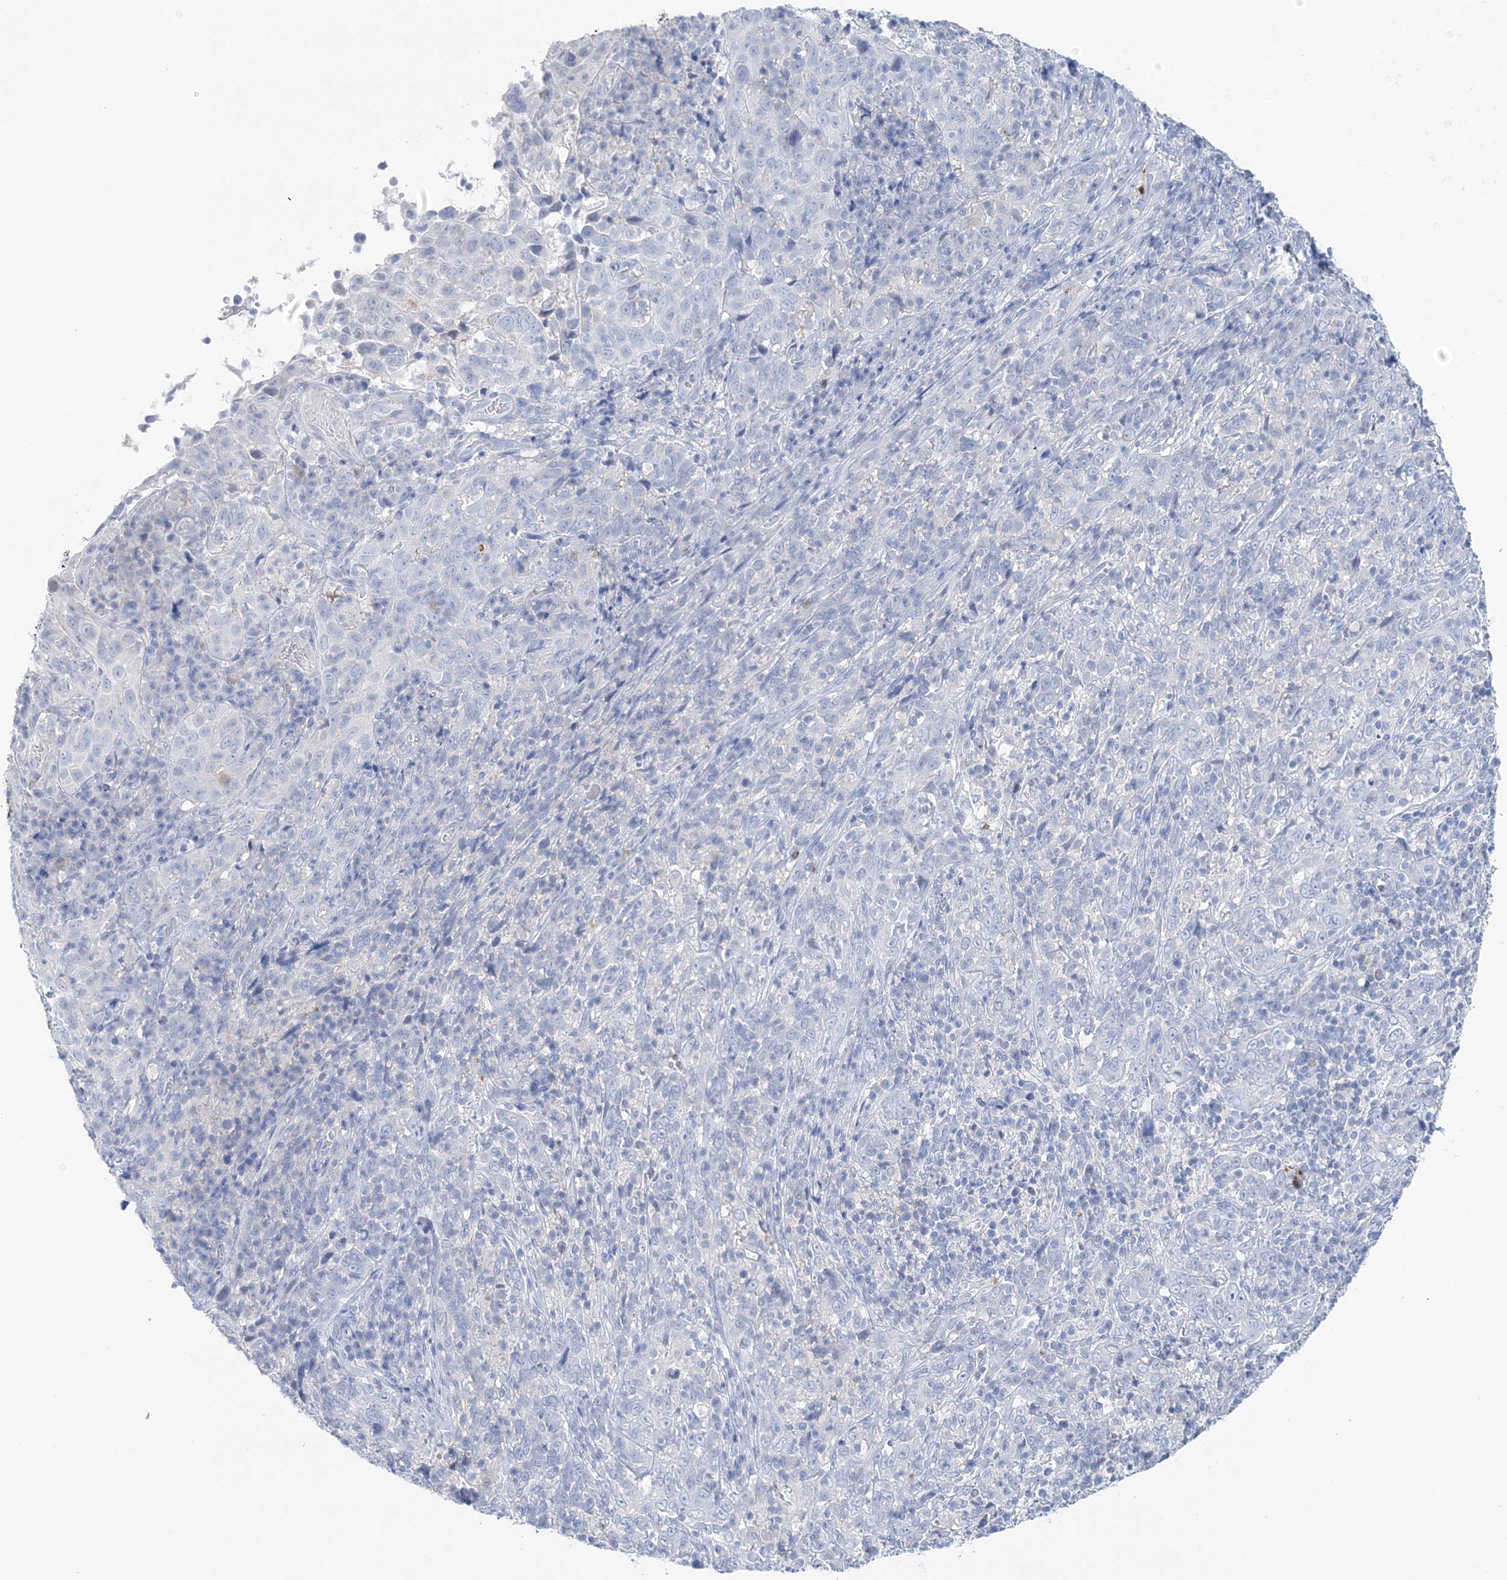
{"staining": {"intensity": "negative", "quantity": "none", "location": "none"}, "tissue": "cervical cancer", "cell_type": "Tumor cells", "image_type": "cancer", "snomed": [{"axis": "morphology", "description": "Squamous cell carcinoma, NOS"}, {"axis": "topography", "description": "Cervix"}], "caption": "Tumor cells are negative for protein expression in human cervical cancer (squamous cell carcinoma).", "gene": "HMGCS1", "patient": {"sex": "female", "age": 46}}